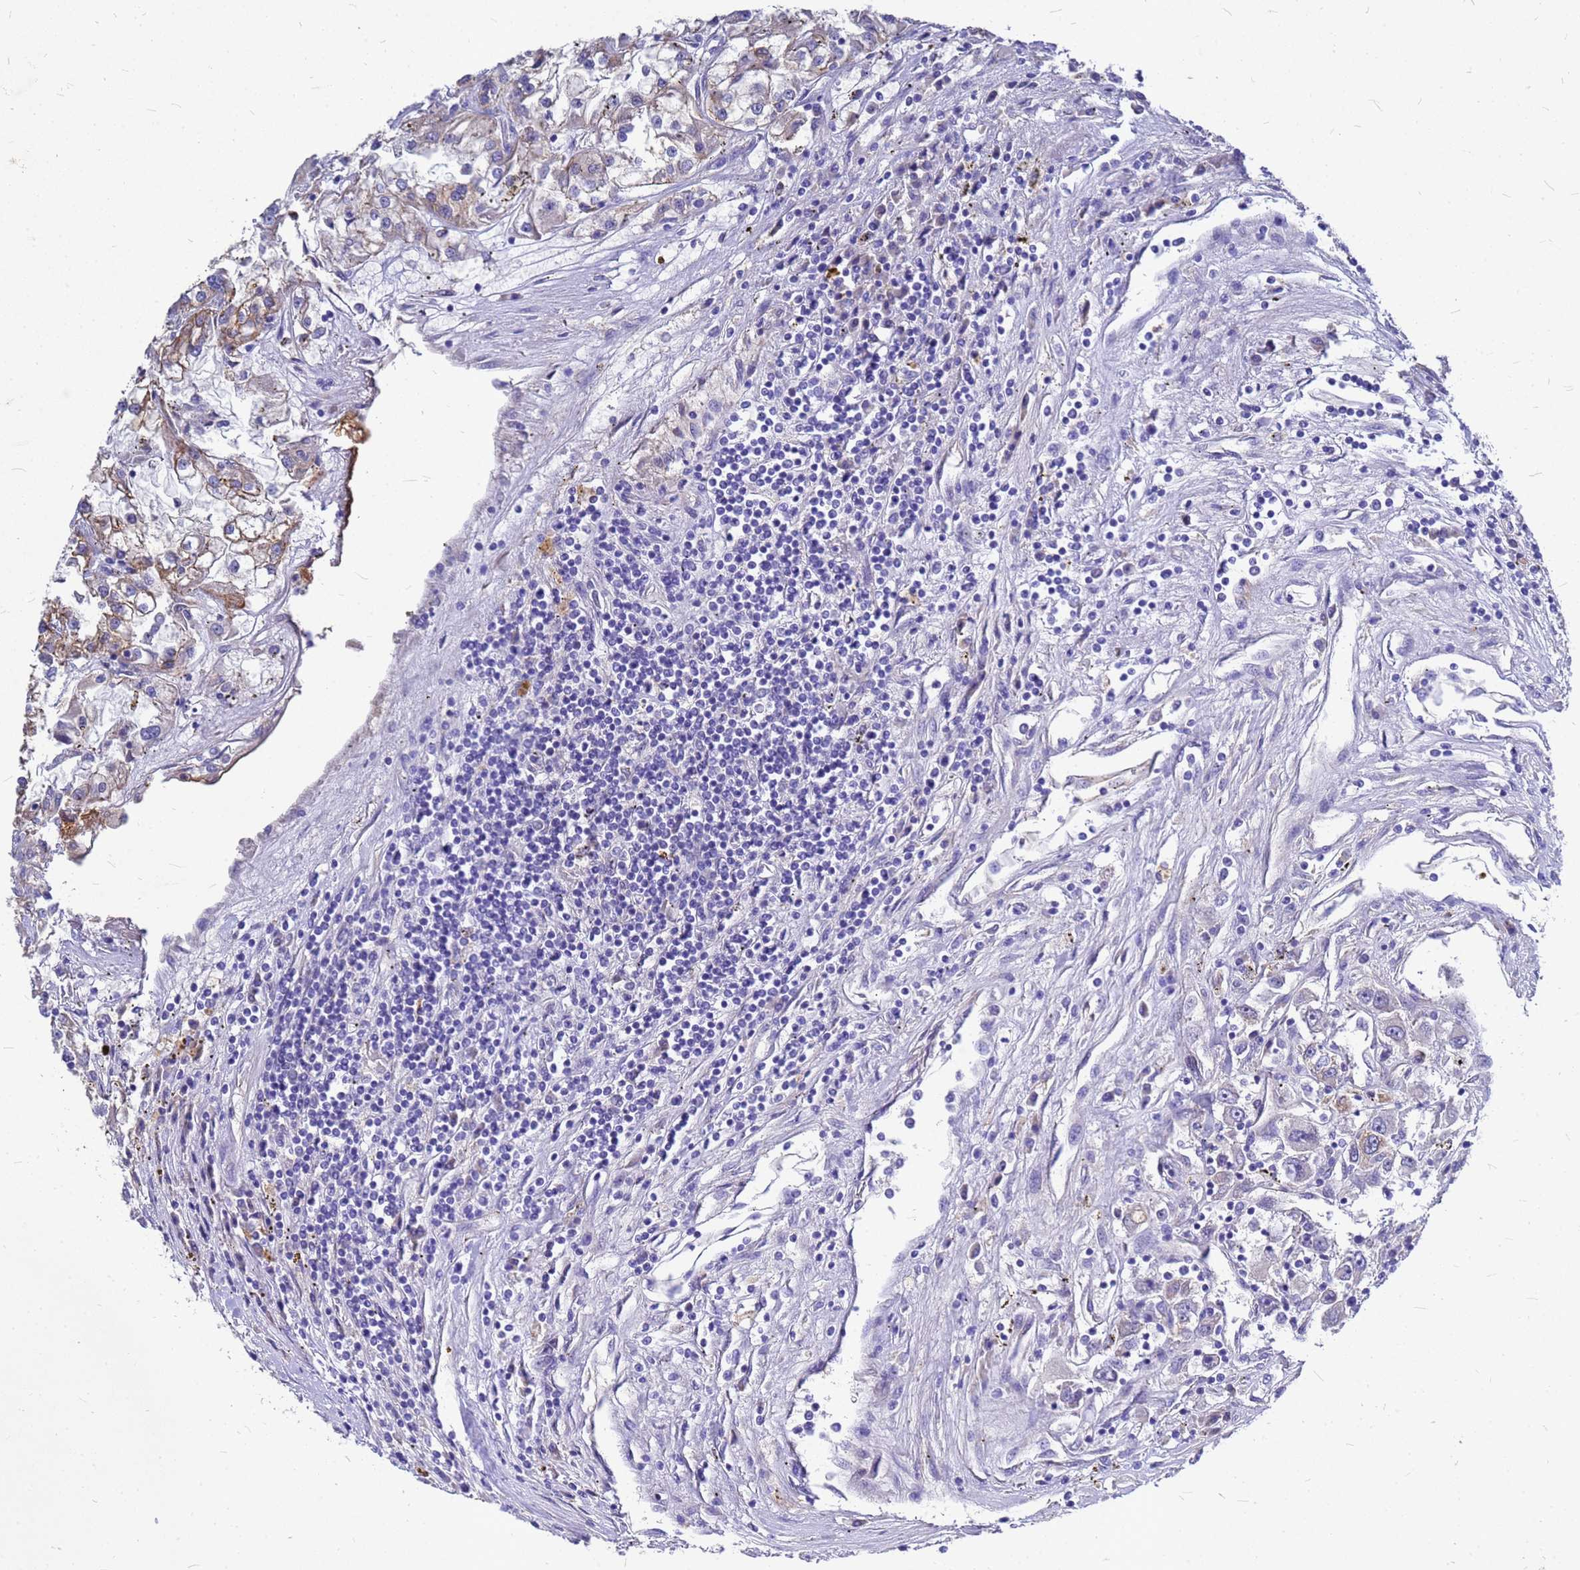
{"staining": {"intensity": "moderate", "quantity": "<25%", "location": "cytoplasmic/membranous"}, "tissue": "renal cancer", "cell_type": "Tumor cells", "image_type": "cancer", "snomed": [{"axis": "morphology", "description": "Adenocarcinoma, NOS"}, {"axis": "topography", "description": "Kidney"}], "caption": "An image showing moderate cytoplasmic/membranous positivity in about <25% of tumor cells in renal cancer (adenocarcinoma), as visualized by brown immunohistochemical staining.", "gene": "FBXW5", "patient": {"sex": "female", "age": 52}}